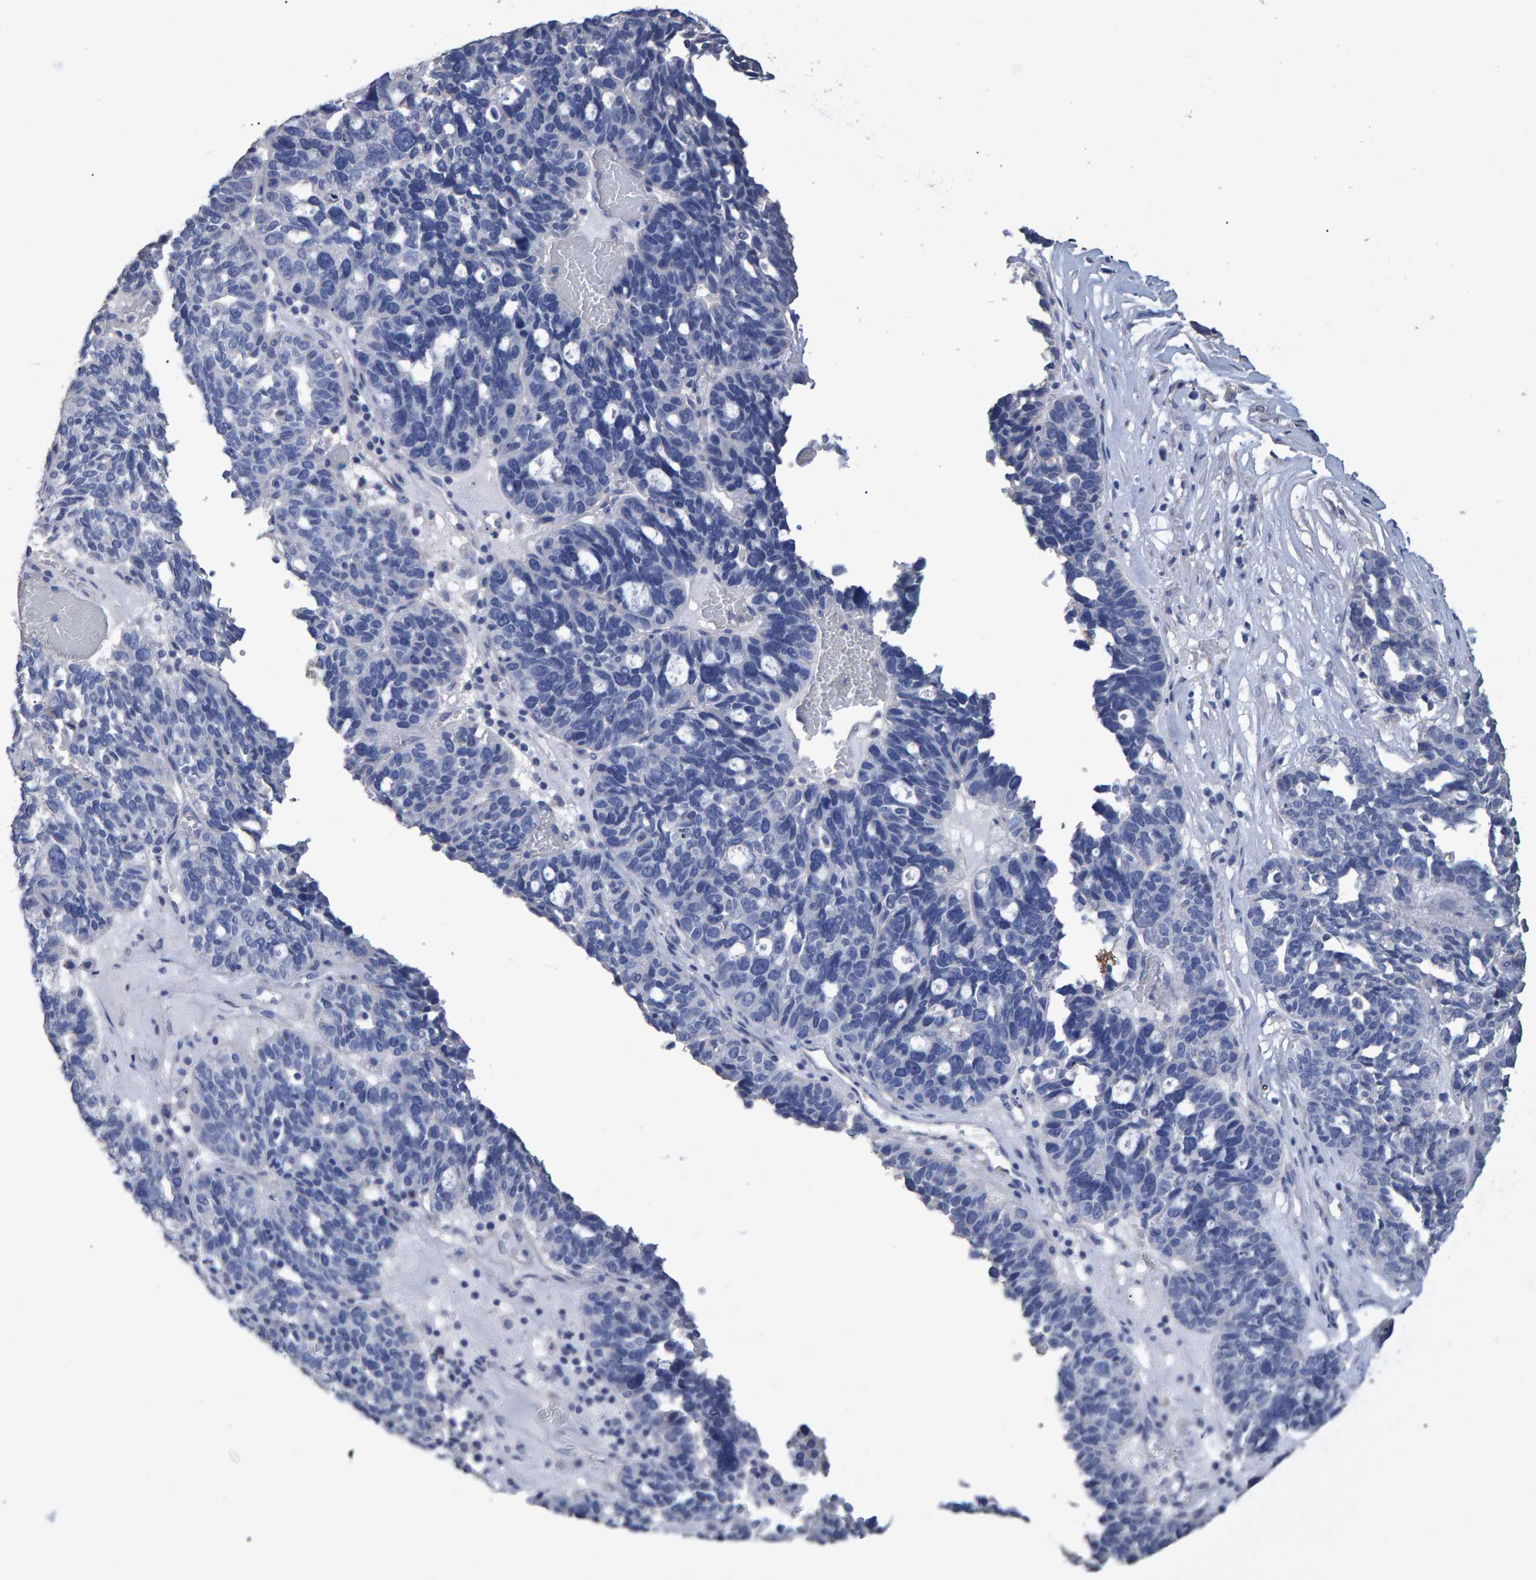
{"staining": {"intensity": "negative", "quantity": "none", "location": "none"}, "tissue": "ovarian cancer", "cell_type": "Tumor cells", "image_type": "cancer", "snomed": [{"axis": "morphology", "description": "Cystadenocarcinoma, serous, NOS"}, {"axis": "topography", "description": "Ovary"}], "caption": "Protein analysis of ovarian serous cystadenocarcinoma exhibits no significant staining in tumor cells.", "gene": "HEMGN", "patient": {"sex": "female", "age": 59}}